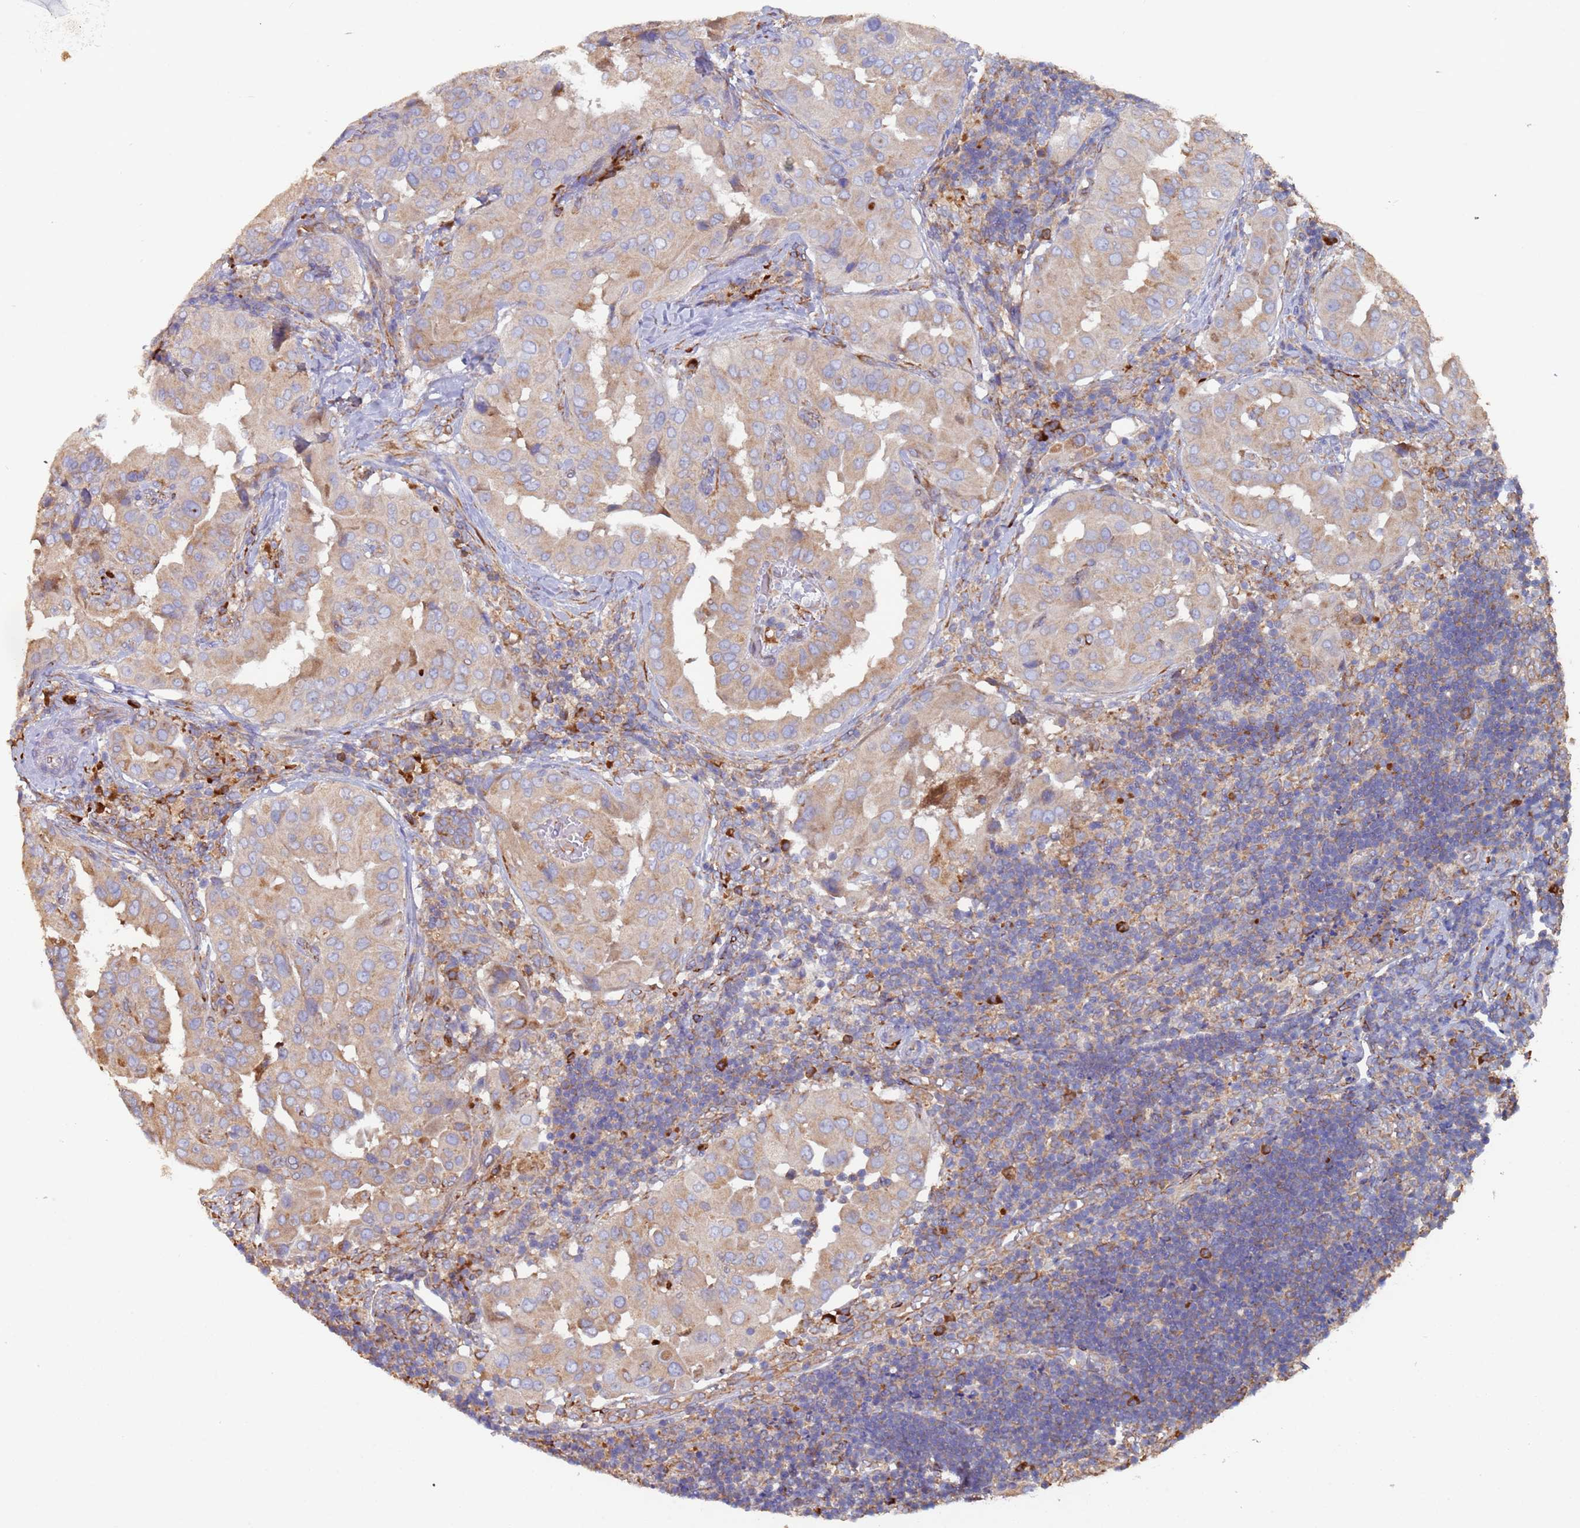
{"staining": {"intensity": "weak", "quantity": "25%-75%", "location": "cytoplasmic/membranous"}, "tissue": "thyroid cancer", "cell_type": "Tumor cells", "image_type": "cancer", "snomed": [{"axis": "morphology", "description": "Papillary adenocarcinoma, NOS"}, {"axis": "topography", "description": "Thyroid gland"}], "caption": "Immunohistochemistry (IHC) histopathology image of neoplastic tissue: thyroid cancer (papillary adenocarcinoma) stained using immunohistochemistry shows low levels of weak protein expression localized specifically in the cytoplasmic/membranous of tumor cells, appearing as a cytoplasmic/membranous brown color.", "gene": "ZNF844", "patient": {"sex": "male", "age": 33}}